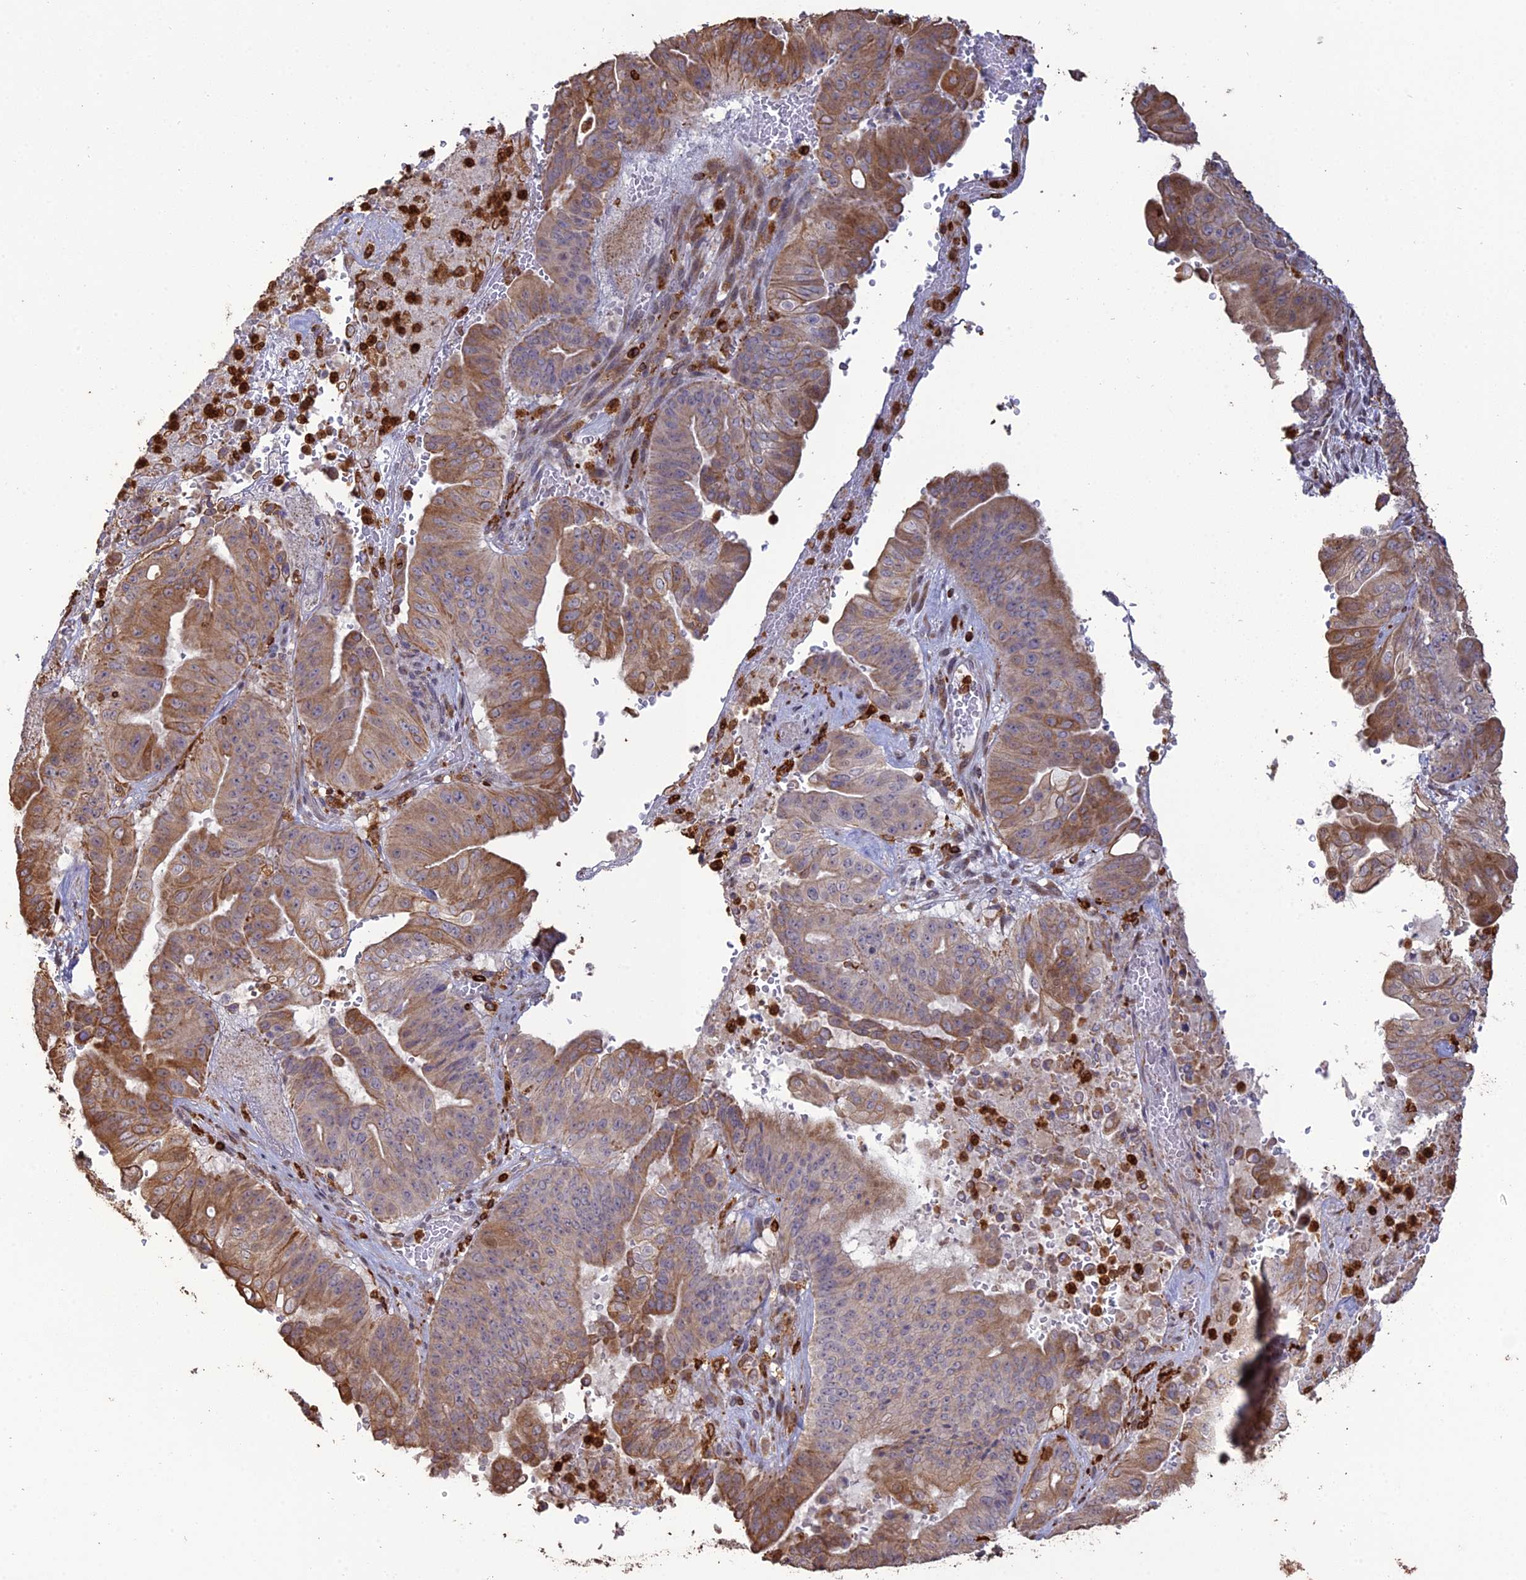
{"staining": {"intensity": "moderate", "quantity": ">75%", "location": "cytoplasmic/membranous"}, "tissue": "pancreatic cancer", "cell_type": "Tumor cells", "image_type": "cancer", "snomed": [{"axis": "morphology", "description": "Adenocarcinoma, NOS"}, {"axis": "topography", "description": "Pancreas"}], "caption": "Tumor cells reveal medium levels of moderate cytoplasmic/membranous positivity in approximately >75% of cells in human pancreatic cancer (adenocarcinoma).", "gene": "APOBR", "patient": {"sex": "female", "age": 77}}